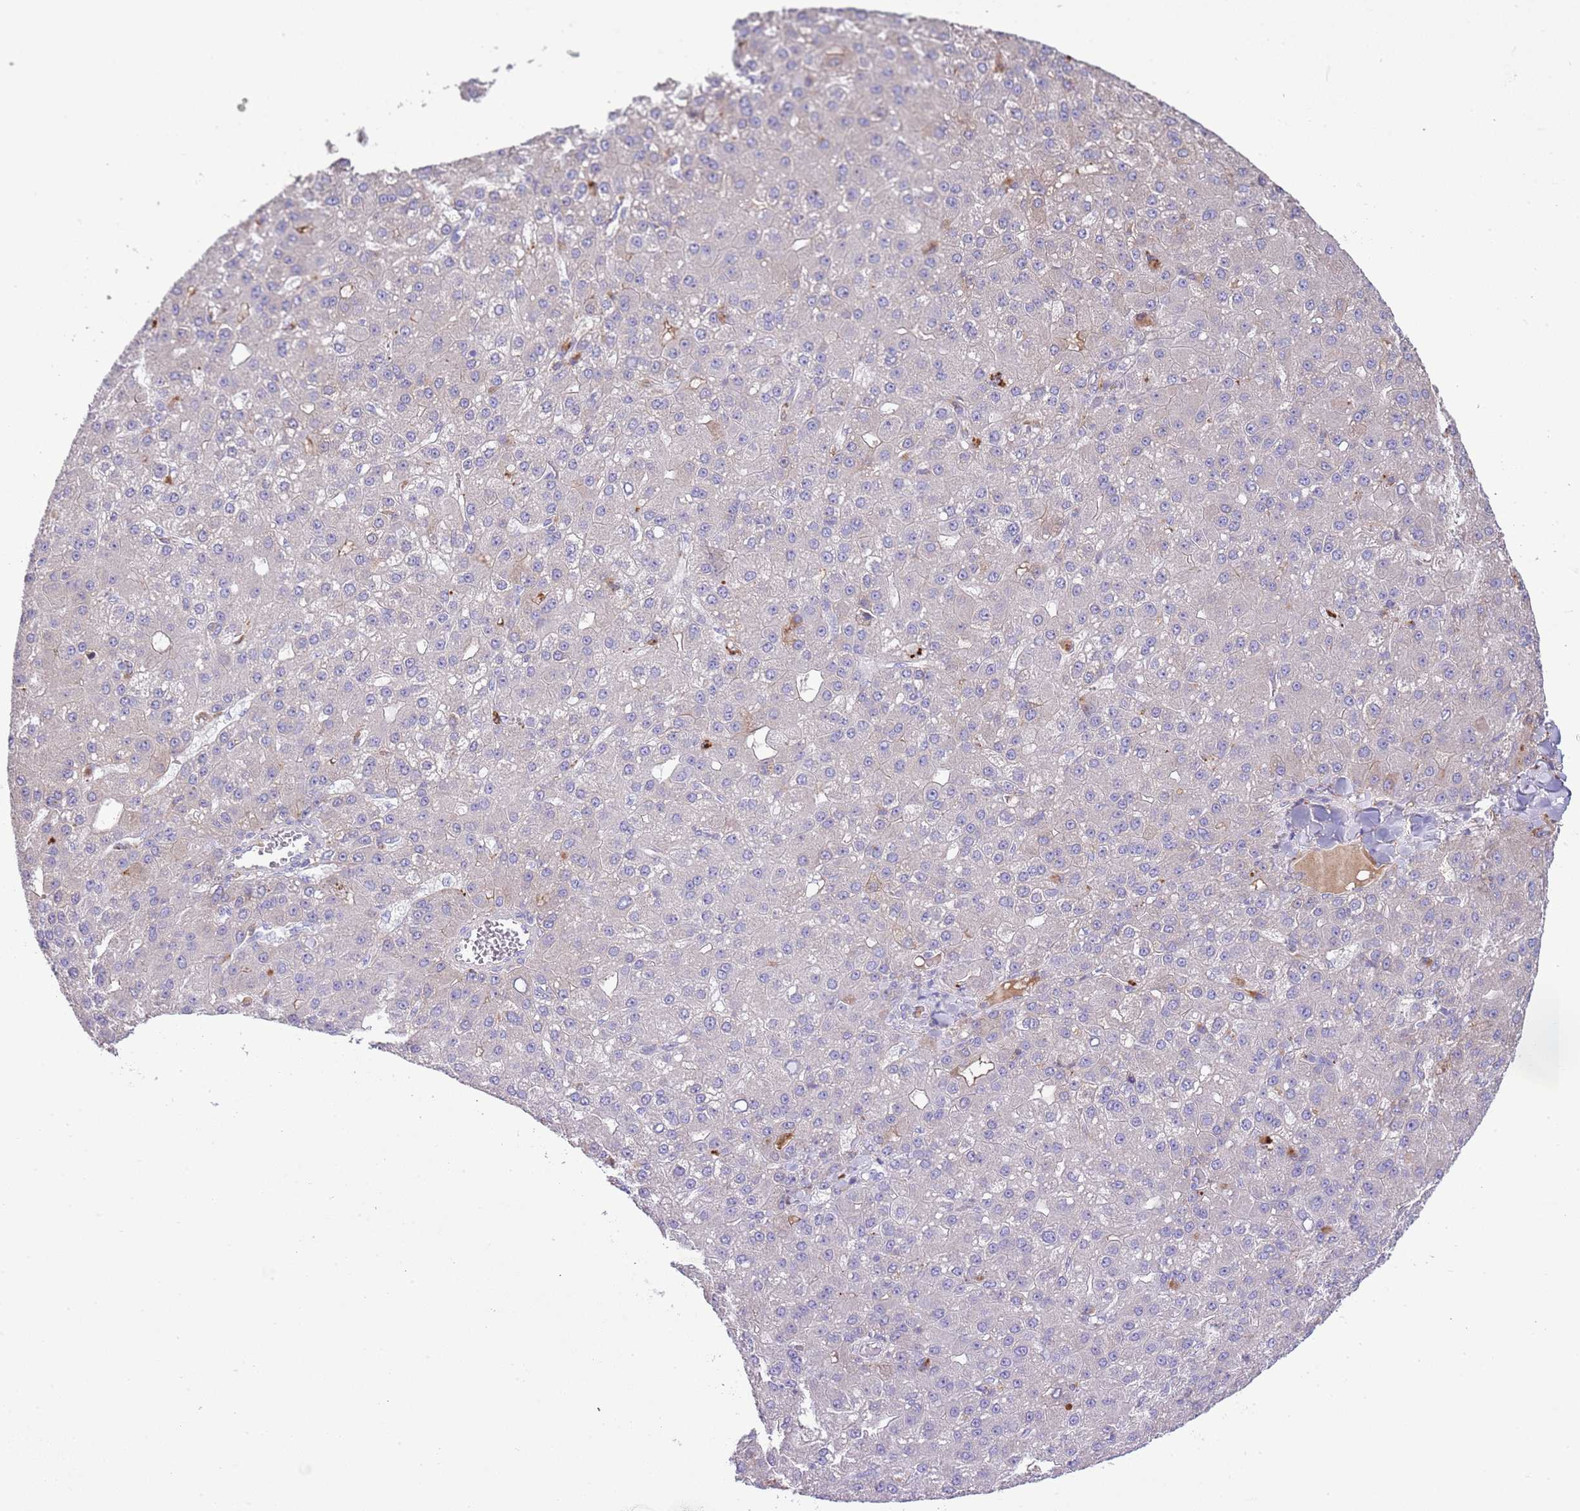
{"staining": {"intensity": "negative", "quantity": "none", "location": "none"}, "tissue": "liver cancer", "cell_type": "Tumor cells", "image_type": "cancer", "snomed": [{"axis": "morphology", "description": "Carcinoma, Hepatocellular, NOS"}, {"axis": "topography", "description": "Liver"}], "caption": "Human liver hepatocellular carcinoma stained for a protein using IHC demonstrates no expression in tumor cells.", "gene": "ABHD17C", "patient": {"sex": "male", "age": 67}}